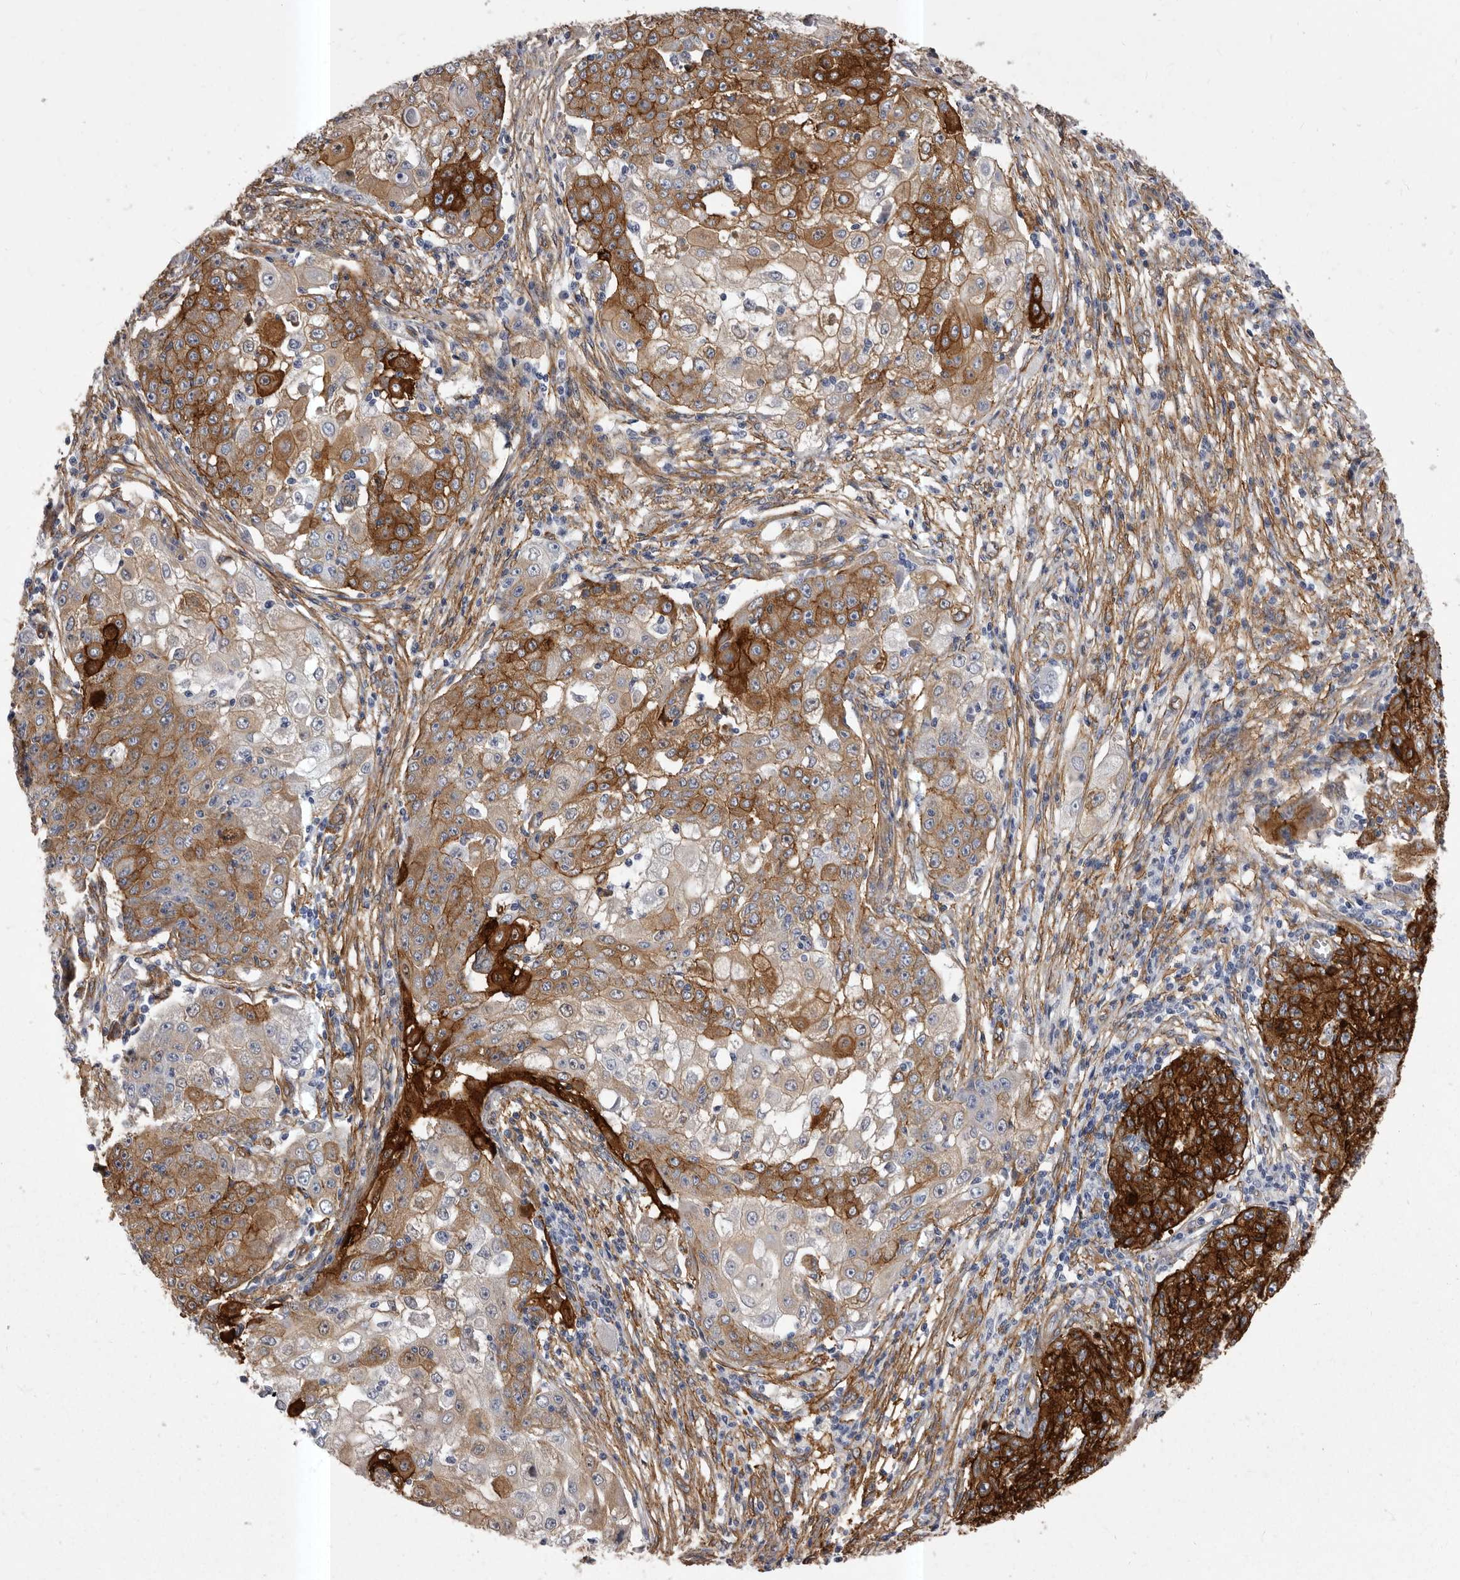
{"staining": {"intensity": "strong", "quantity": "25%-75%", "location": "cytoplasmic/membranous"}, "tissue": "ovarian cancer", "cell_type": "Tumor cells", "image_type": "cancer", "snomed": [{"axis": "morphology", "description": "Carcinoma, endometroid"}, {"axis": "topography", "description": "Ovary"}], "caption": "This histopathology image shows immunohistochemistry (IHC) staining of human ovarian endometroid carcinoma, with high strong cytoplasmic/membranous positivity in about 25%-75% of tumor cells.", "gene": "ENAH", "patient": {"sex": "female", "age": 42}}